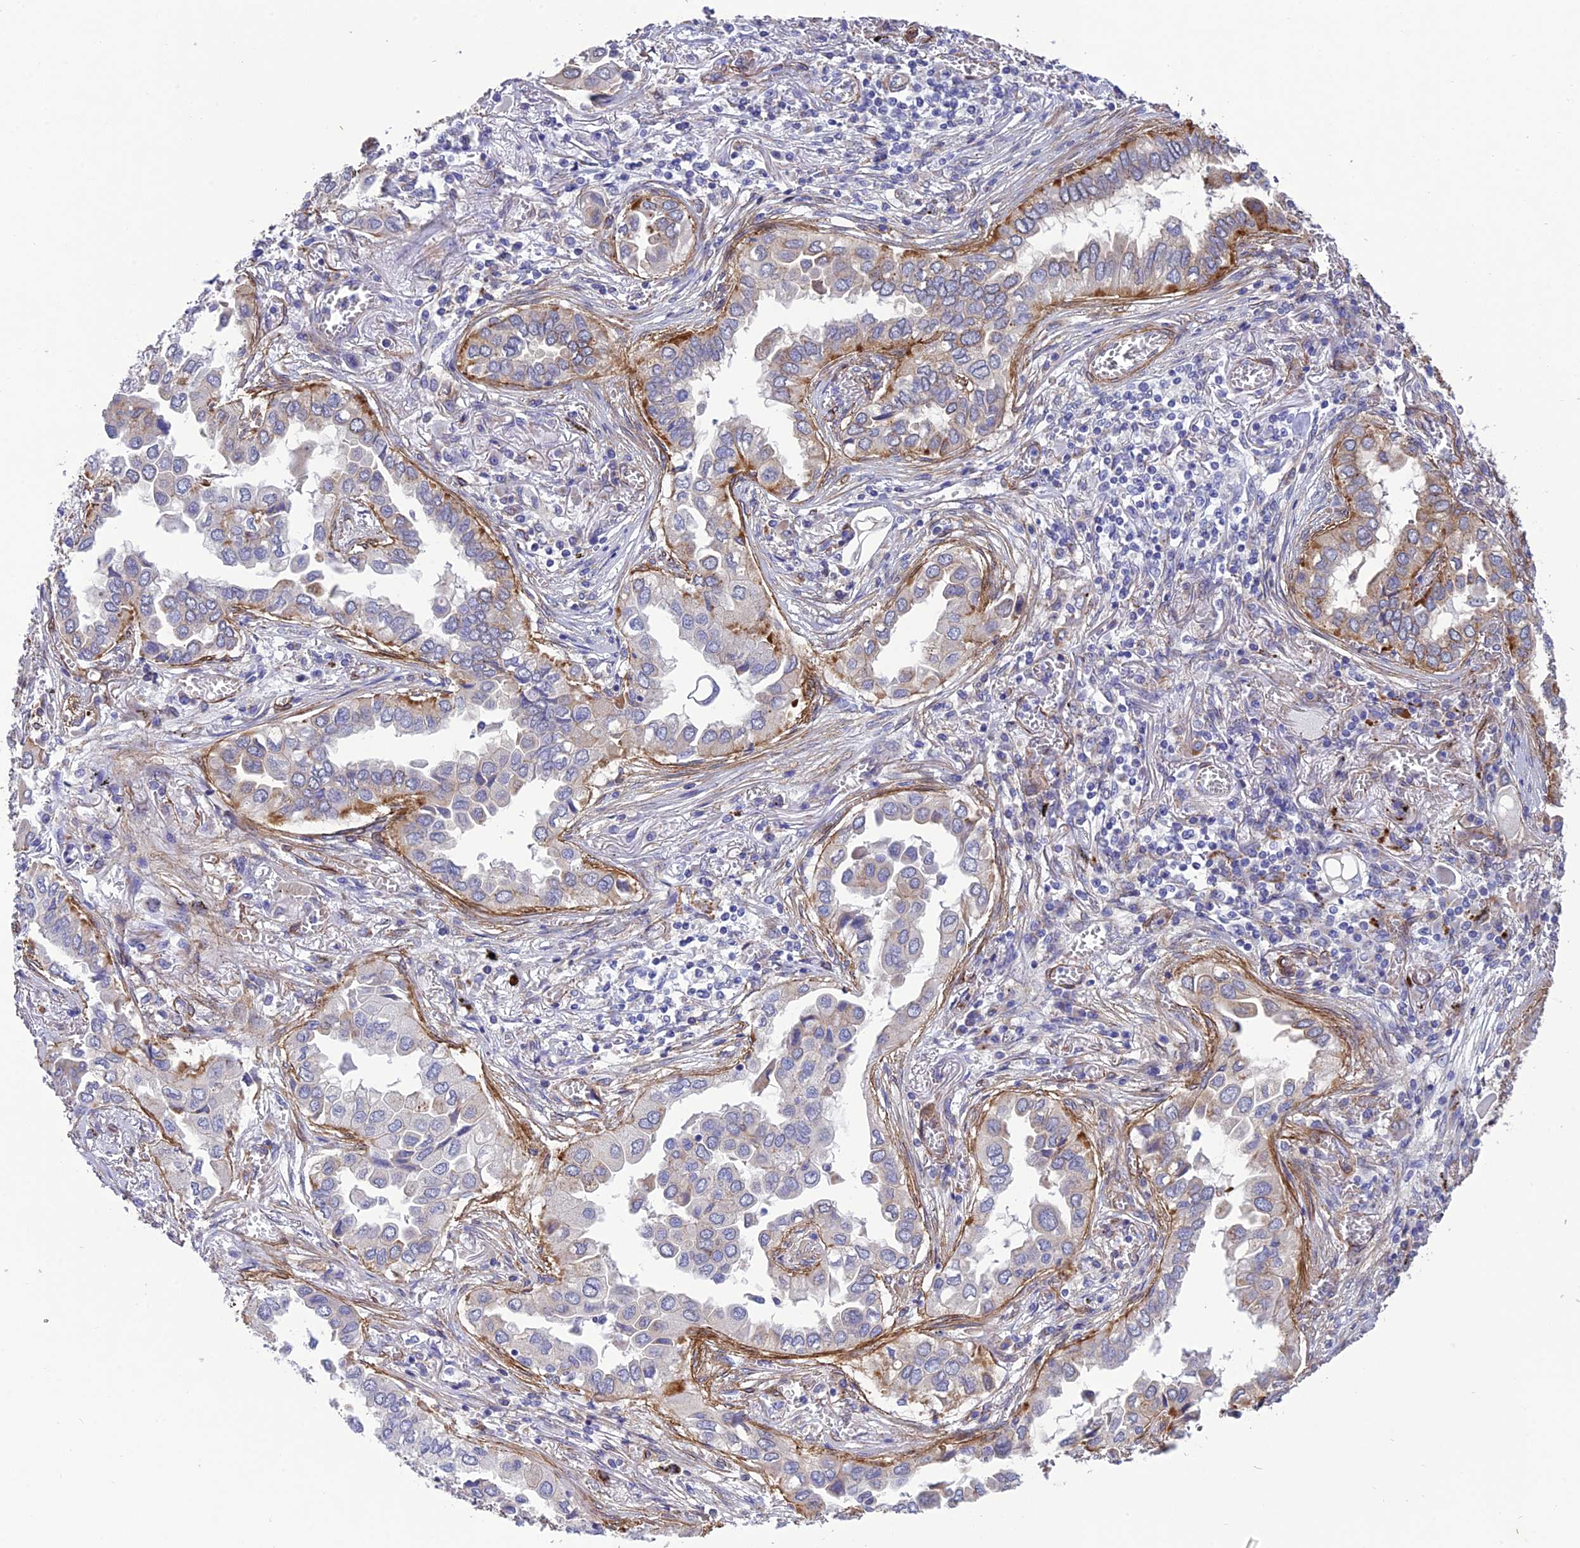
{"staining": {"intensity": "weak", "quantity": "<25%", "location": "cytoplasmic/membranous"}, "tissue": "lung cancer", "cell_type": "Tumor cells", "image_type": "cancer", "snomed": [{"axis": "morphology", "description": "Adenocarcinoma, NOS"}, {"axis": "topography", "description": "Lung"}], "caption": "Lung cancer stained for a protein using IHC shows no positivity tumor cells.", "gene": "TNS1", "patient": {"sex": "female", "age": 76}}